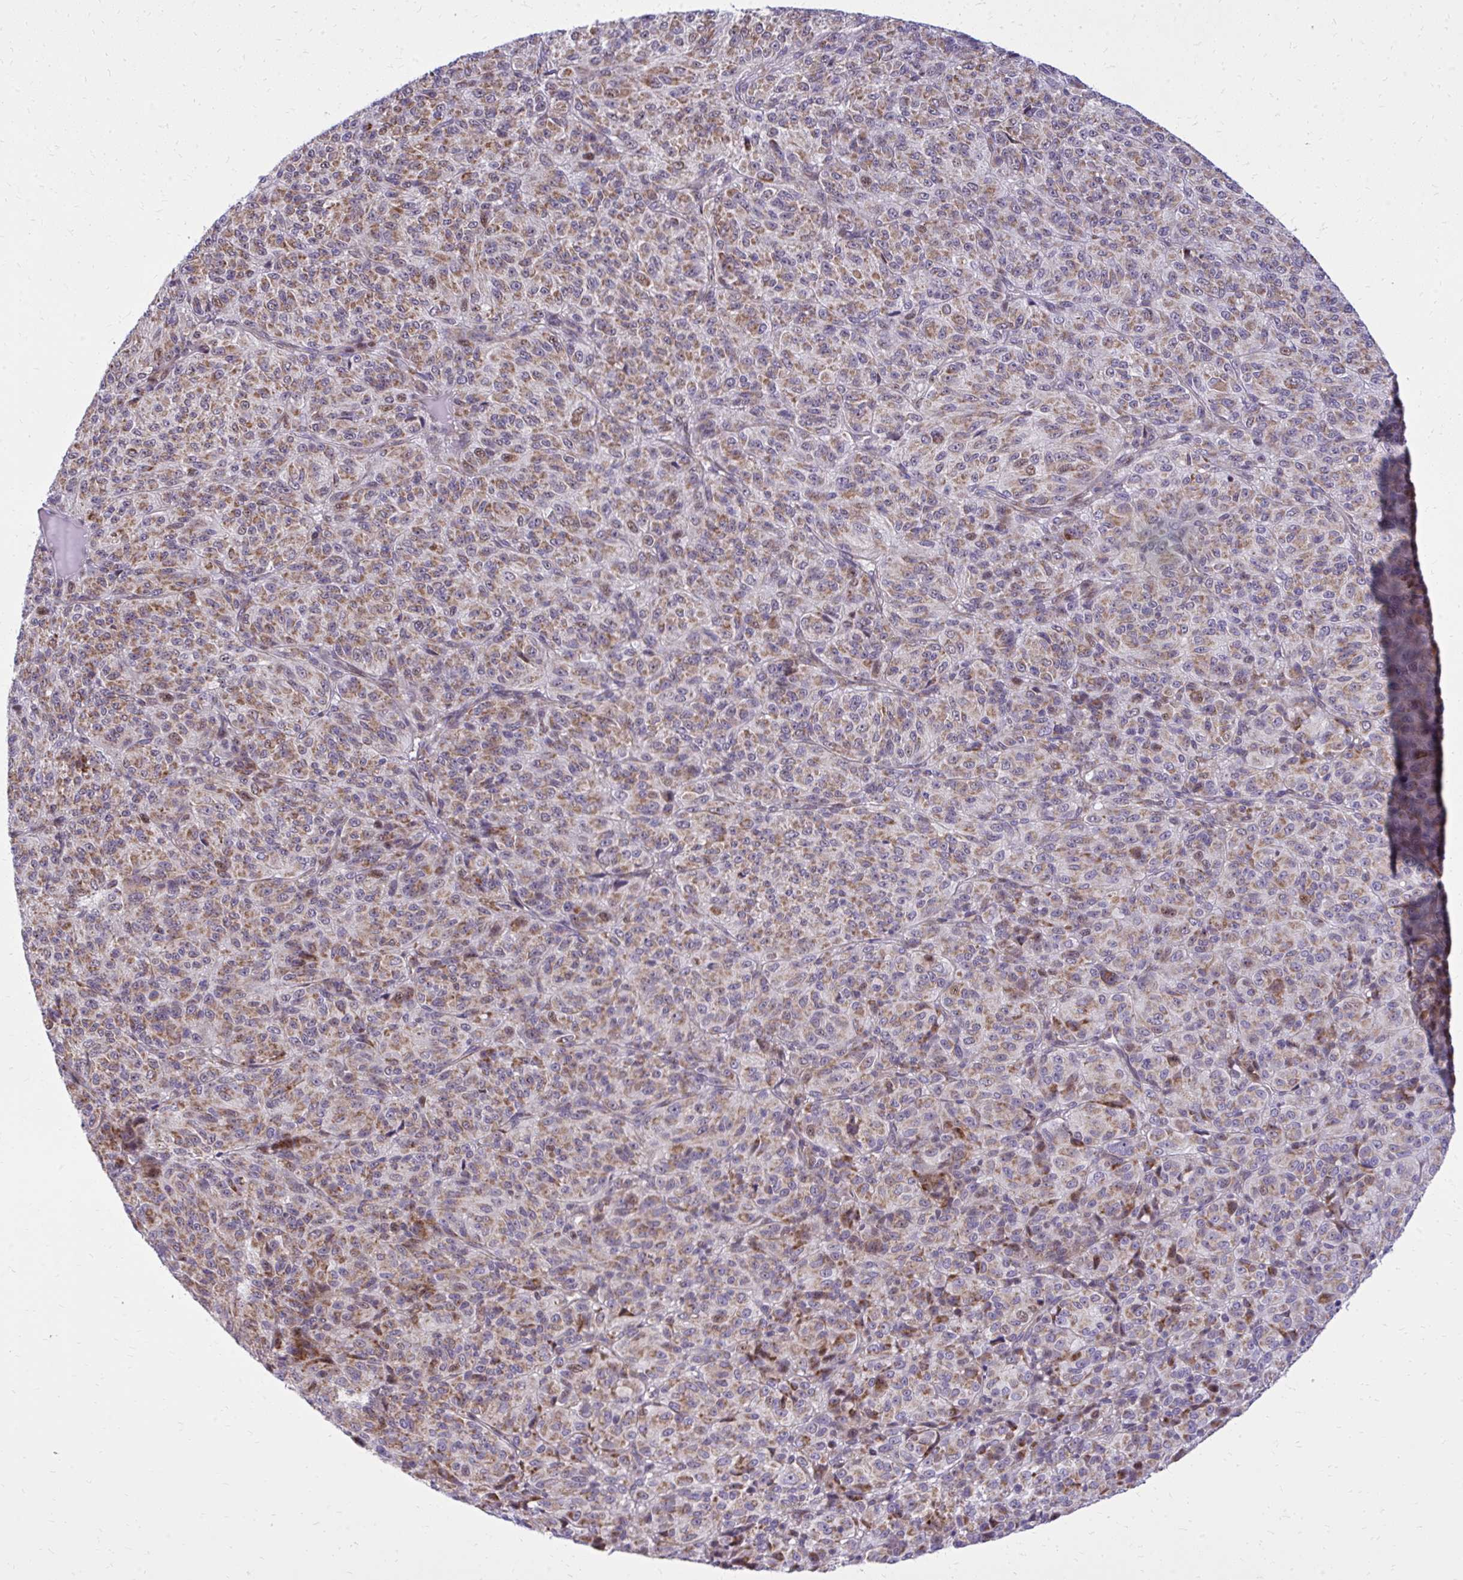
{"staining": {"intensity": "moderate", "quantity": ">75%", "location": "cytoplasmic/membranous"}, "tissue": "melanoma", "cell_type": "Tumor cells", "image_type": "cancer", "snomed": [{"axis": "morphology", "description": "Malignant melanoma, Metastatic site"}, {"axis": "topography", "description": "Brain"}], "caption": "A histopathology image of human melanoma stained for a protein shows moderate cytoplasmic/membranous brown staining in tumor cells.", "gene": "GPRIN3", "patient": {"sex": "female", "age": 56}}